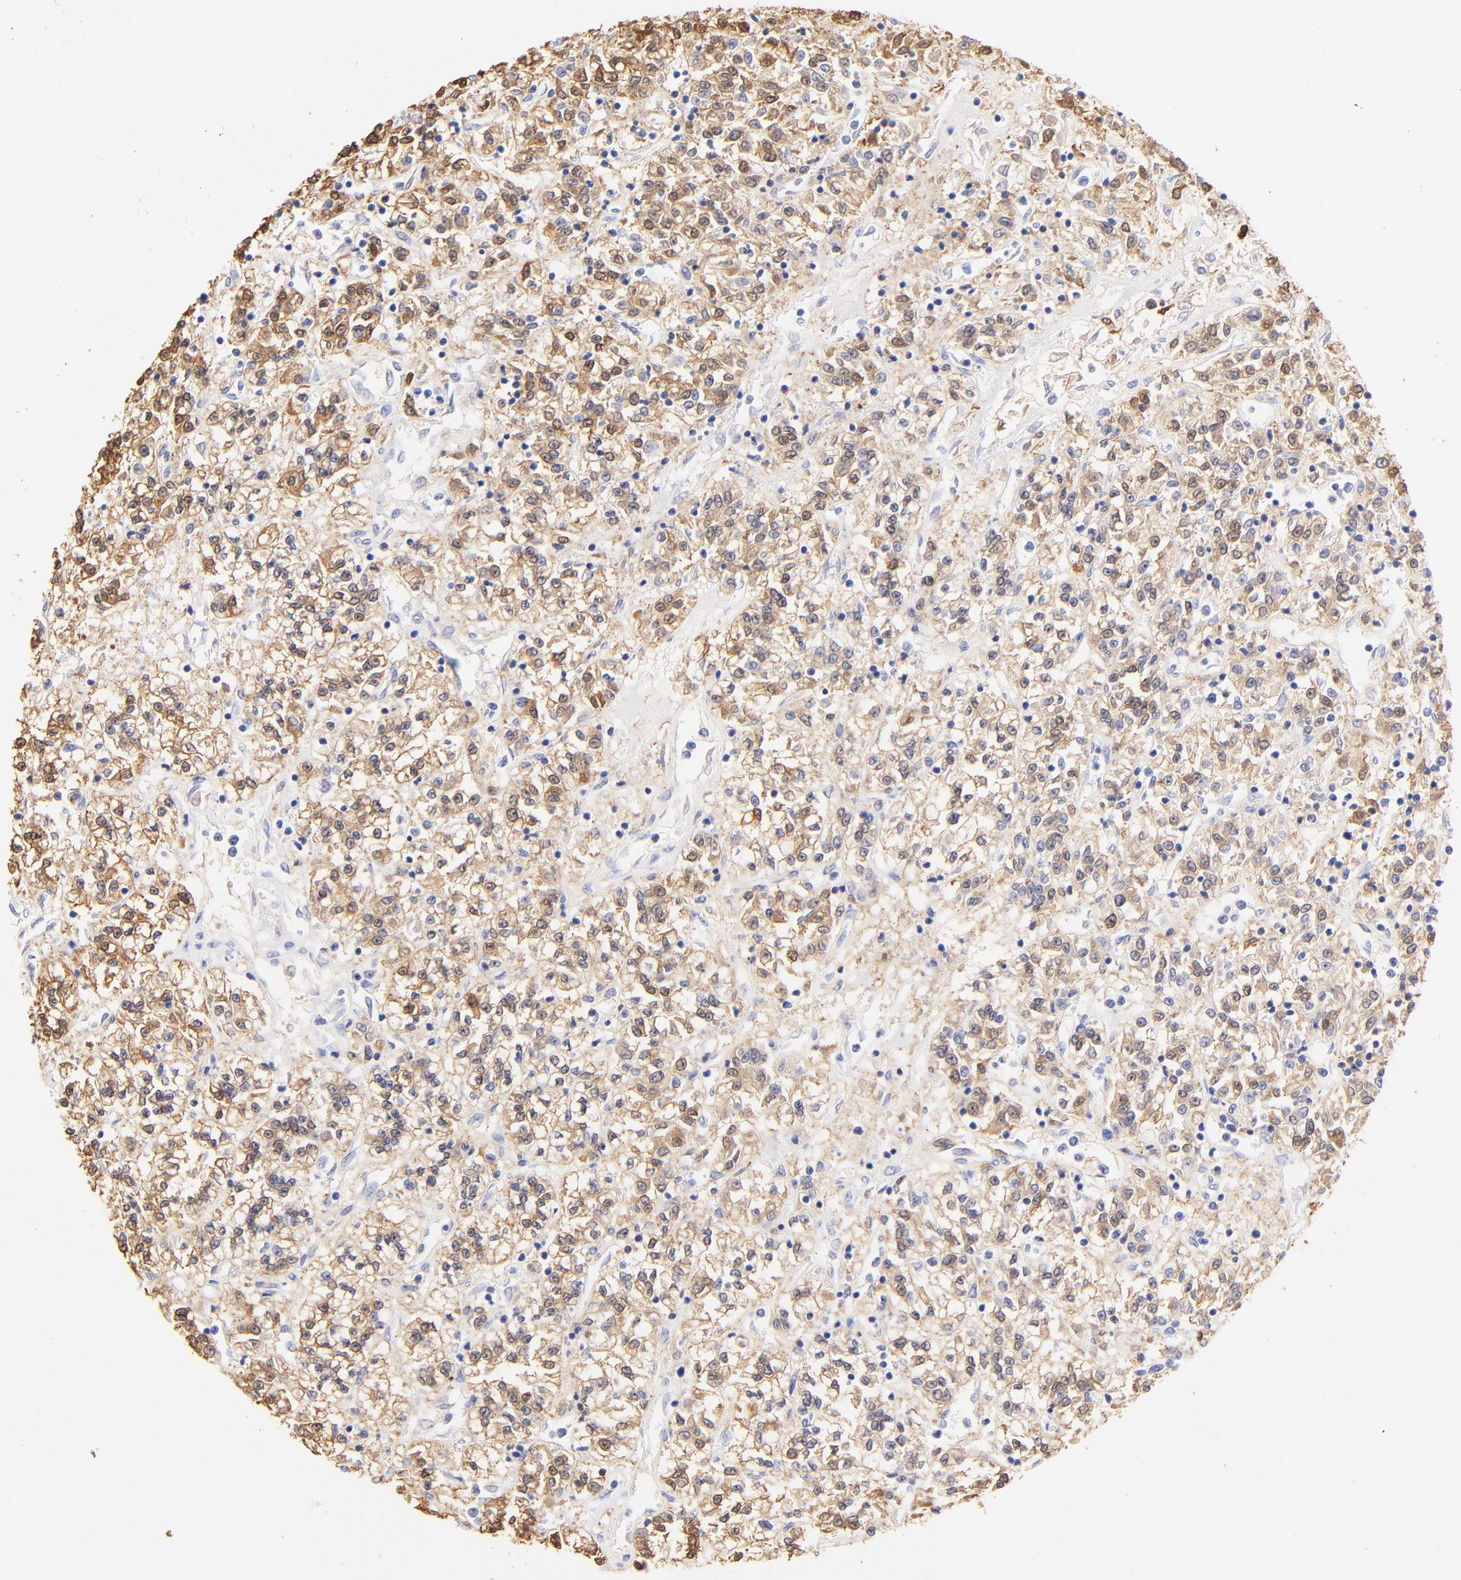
{"staining": {"intensity": "weak", "quantity": ">75%", "location": "cytoplasmic/membranous"}, "tissue": "renal cancer", "cell_type": "Tumor cells", "image_type": "cancer", "snomed": [{"axis": "morphology", "description": "Adenocarcinoma, NOS"}, {"axis": "topography", "description": "Kidney"}], "caption": "High-power microscopy captured an IHC image of adenocarcinoma (renal), revealing weak cytoplasmic/membranous positivity in about >75% of tumor cells.", "gene": "ALDH1A1", "patient": {"sex": "female", "age": 76}}